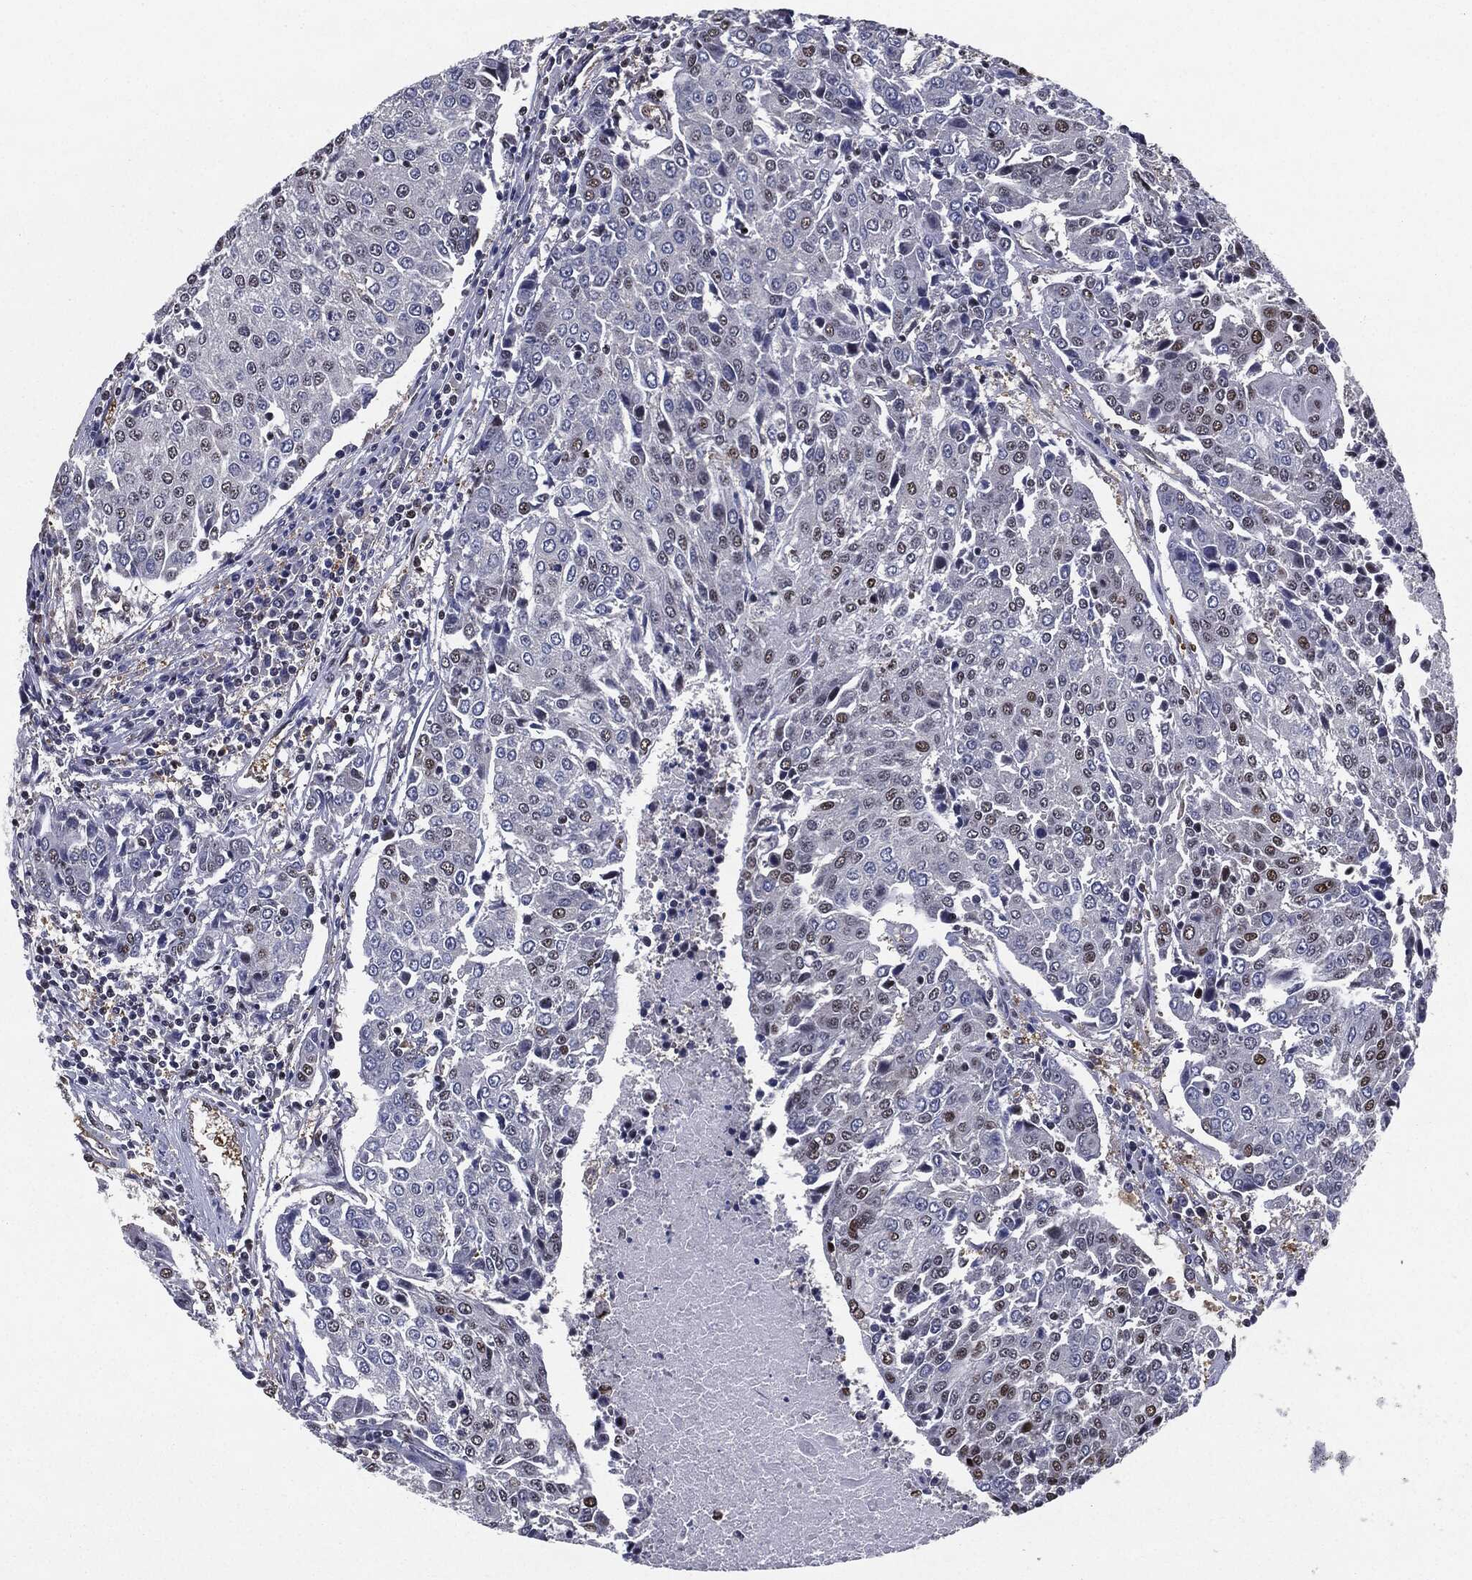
{"staining": {"intensity": "weak", "quantity": "<25%", "location": "nuclear"}, "tissue": "urothelial cancer", "cell_type": "Tumor cells", "image_type": "cancer", "snomed": [{"axis": "morphology", "description": "Urothelial carcinoma, High grade"}, {"axis": "topography", "description": "Urinary bladder"}], "caption": "Human high-grade urothelial carcinoma stained for a protein using immunohistochemistry exhibits no staining in tumor cells.", "gene": "JUN", "patient": {"sex": "female", "age": 85}}